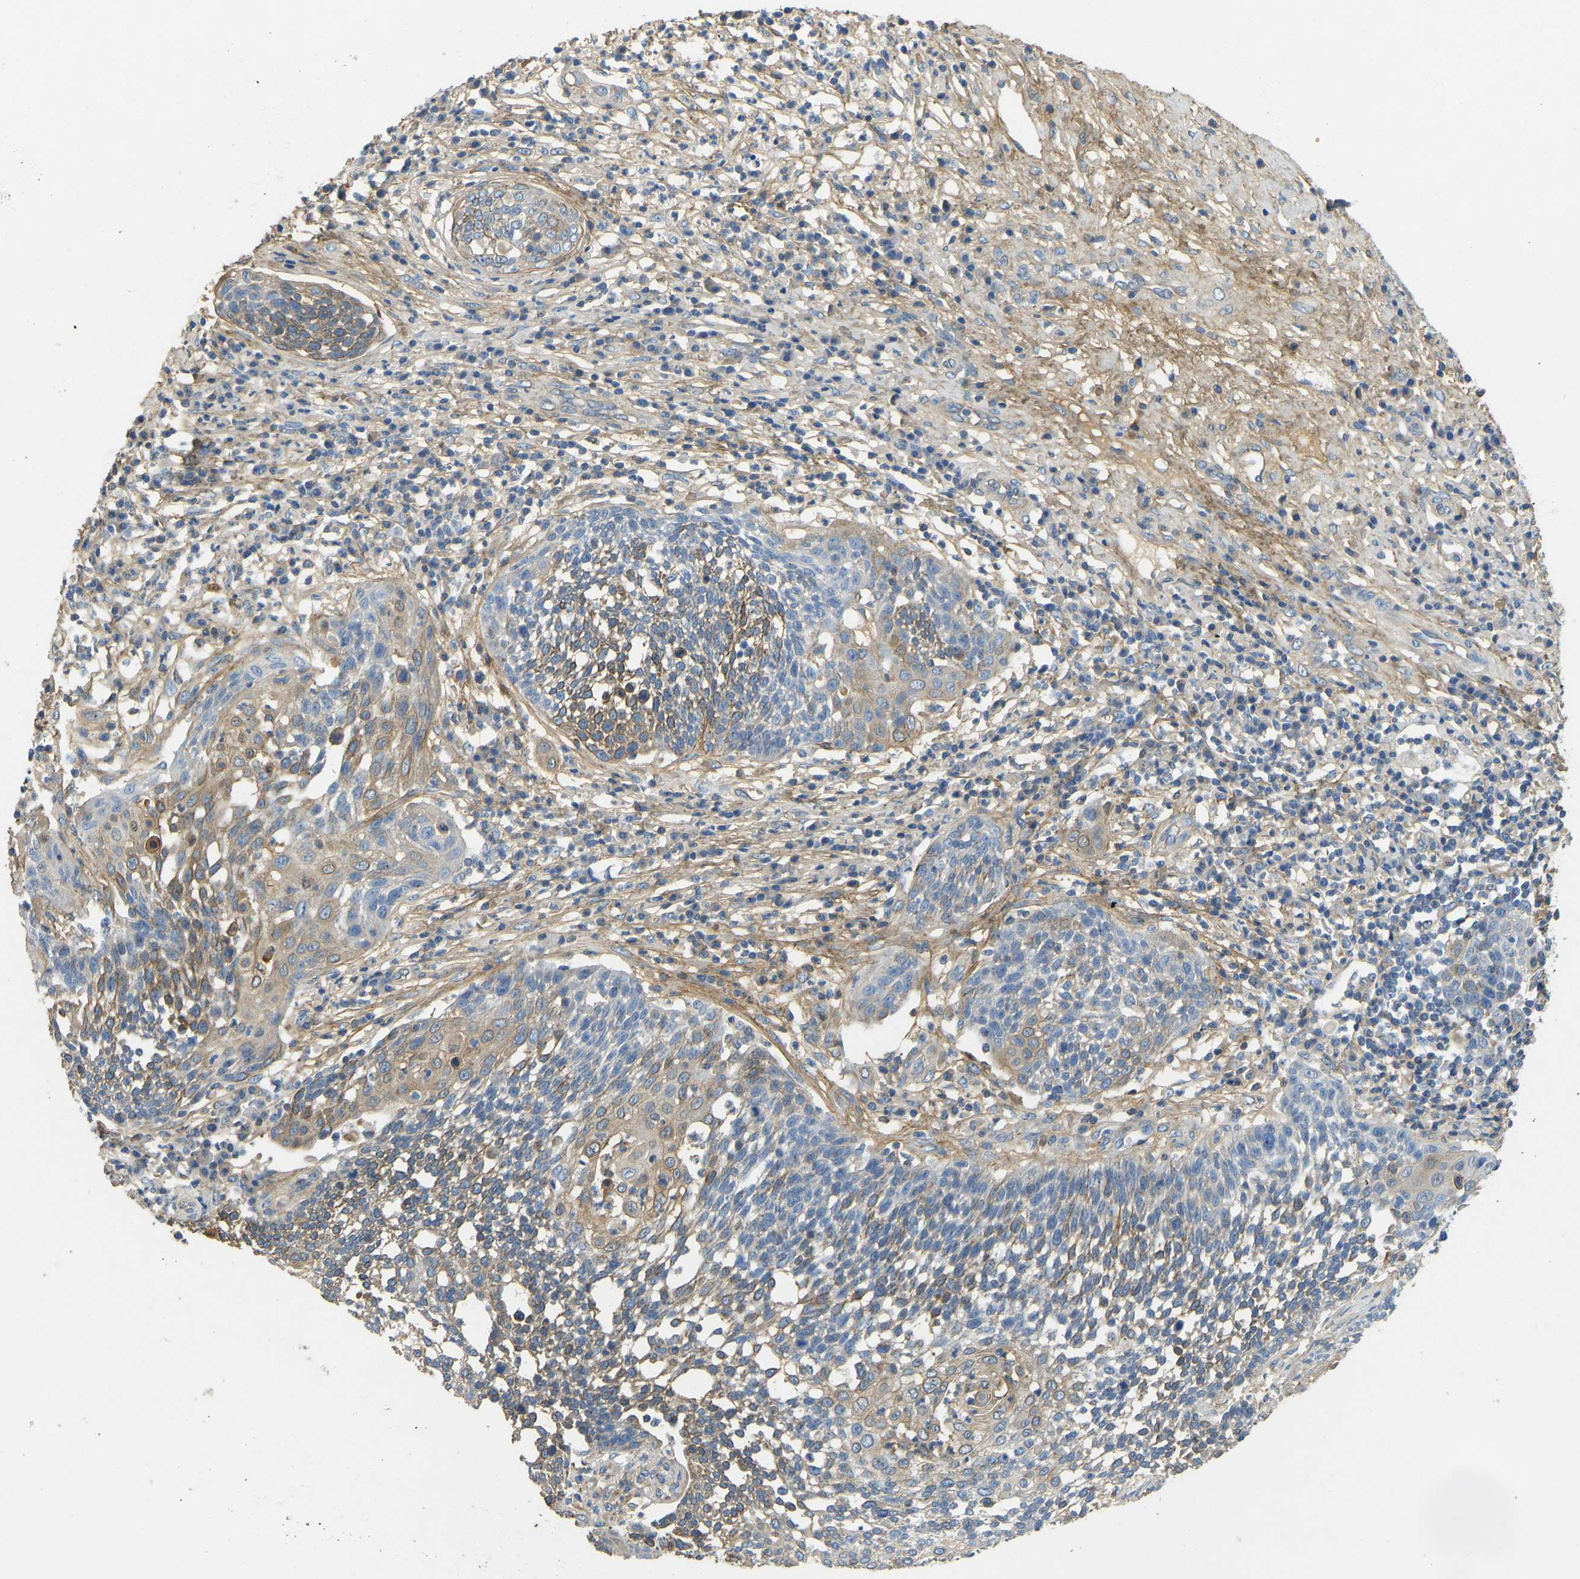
{"staining": {"intensity": "moderate", "quantity": "25%-75%", "location": "cytoplasmic/membranous"}, "tissue": "cervical cancer", "cell_type": "Tumor cells", "image_type": "cancer", "snomed": [{"axis": "morphology", "description": "Squamous cell carcinoma, NOS"}, {"axis": "topography", "description": "Cervix"}], "caption": "Protein staining demonstrates moderate cytoplasmic/membranous expression in about 25%-75% of tumor cells in squamous cell carcinoma (cervical).", "gene": "TECTA", "patient": {"sex": "female", "age": 34}}